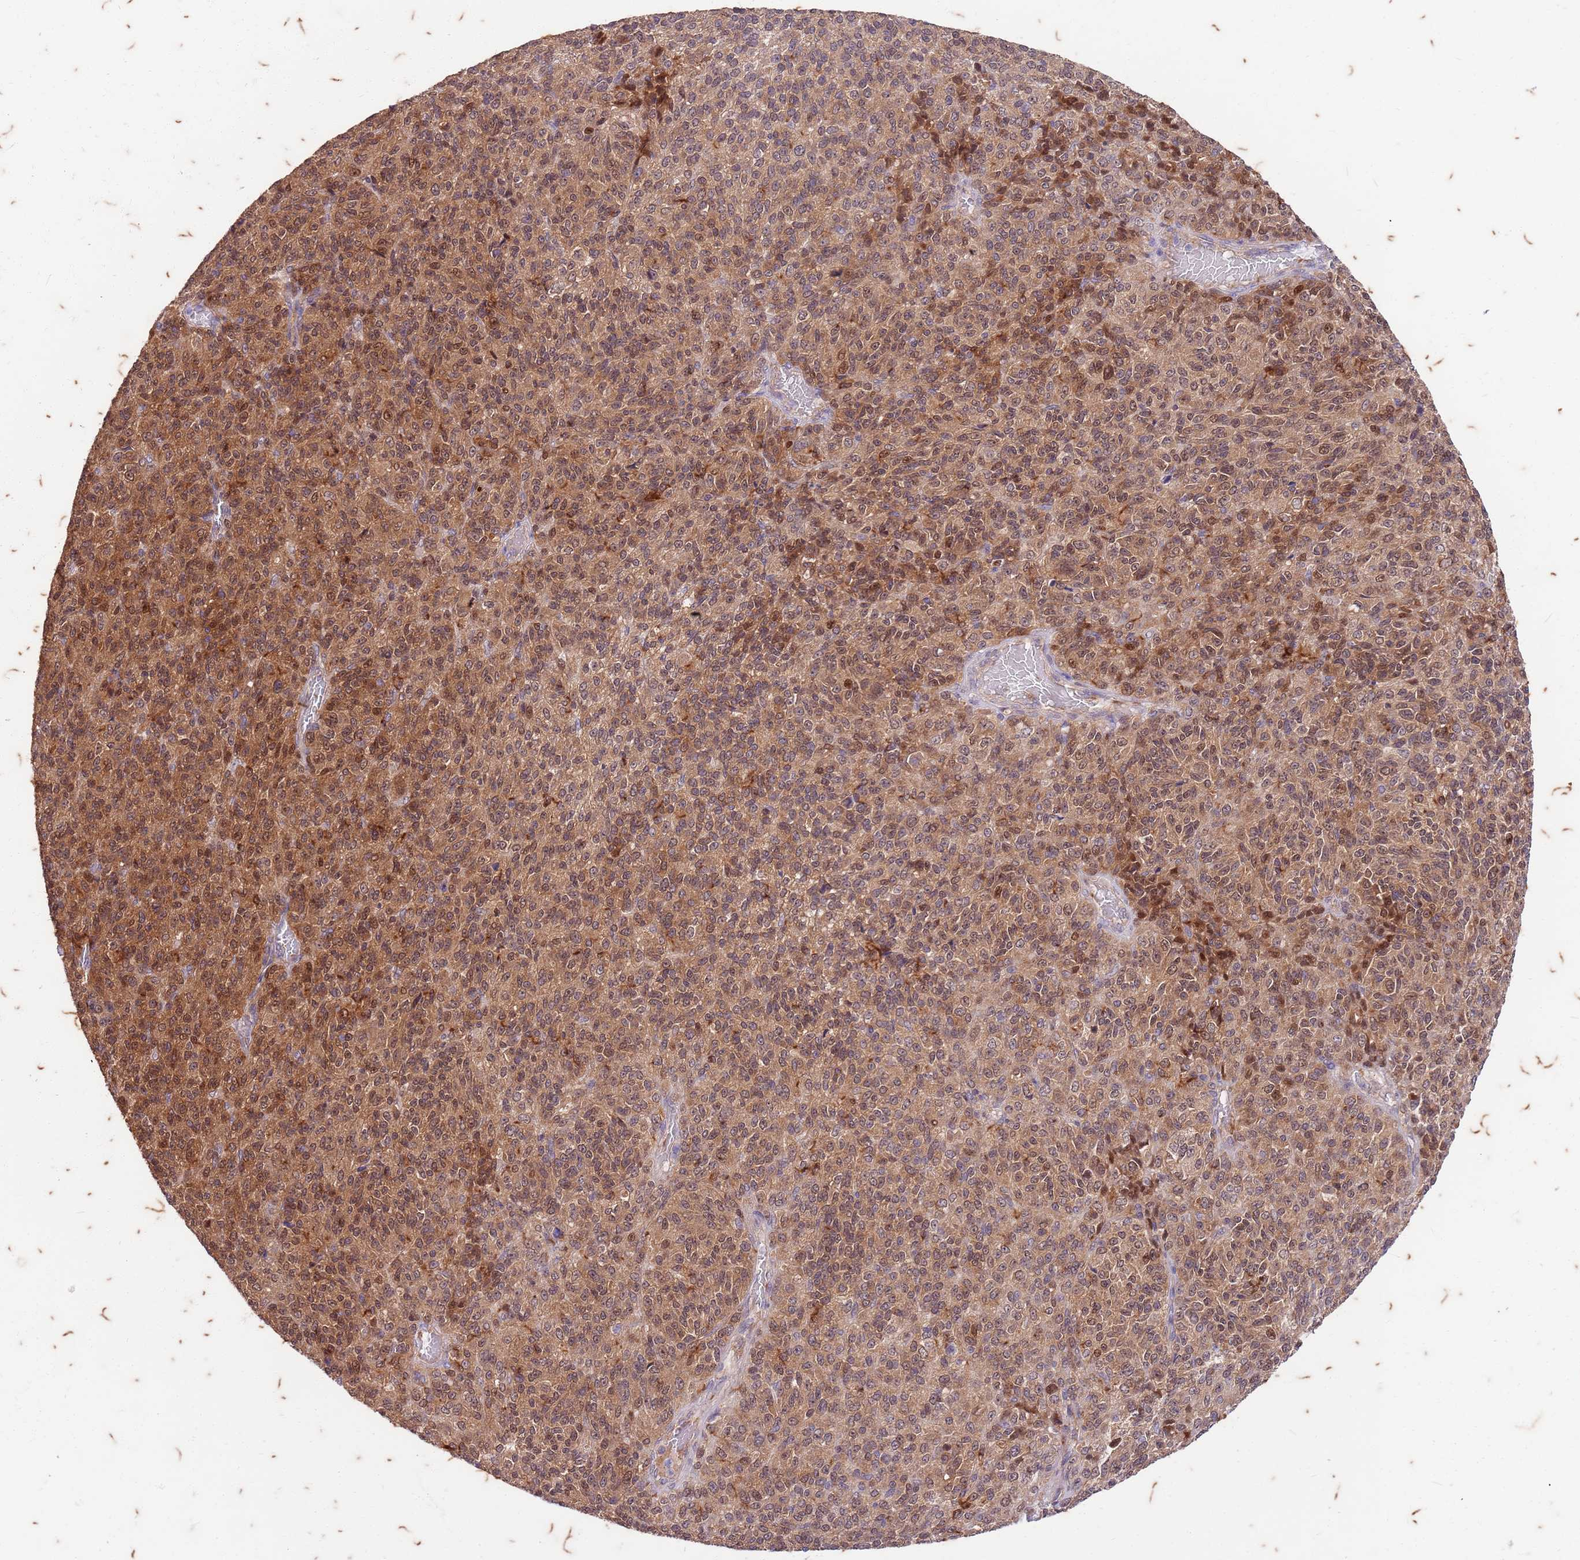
{"staining": {"intensity": "moderate", "quantity": ">75%", "location": "cytoplasmic/membranous,nuclear"}, "tissue": "melanoma", "cell_type": "Tumor cells", "image_type": "cancer", "snomed": [{"axis": "morphology", "description": "Malignant melanoma, Metastatic site"}, {"axis": "topography", "description": "Brain"}], "caption": "Human malignant melanoma (metastatic site) stained for a protein (brown) exhibits moderate cytoplasmic/membranous and nuclear positive positivity in approximately >75% of tumor cells.", "gene": "RAPGEF3", "patient": {"sex": "female", "age": 56}}